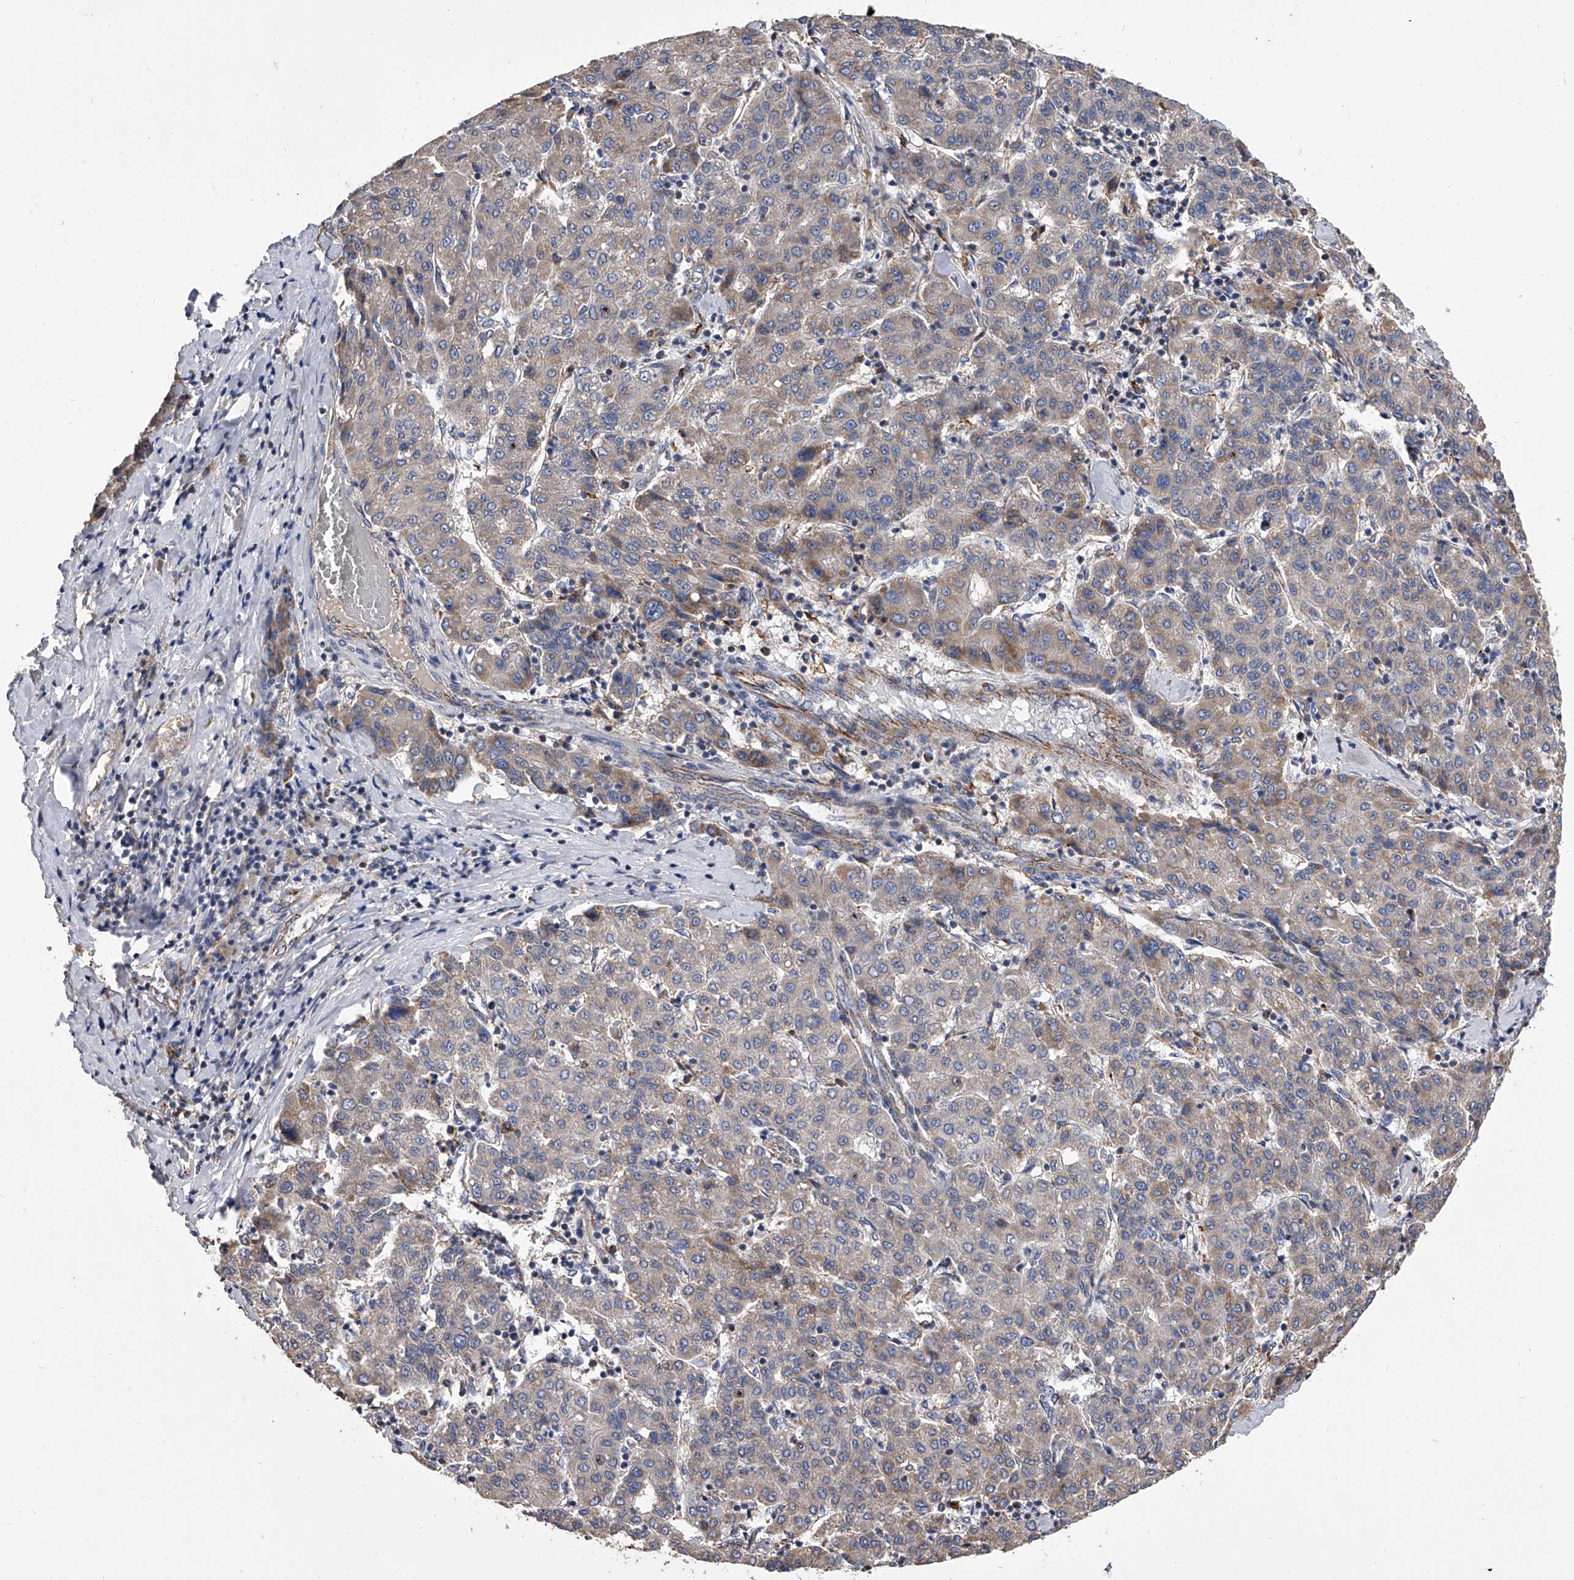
{"staining": {"intensity": "moderate", "quantity": "25%-75%", "location": "cytoplasmic/membranous"}, "tissue": "liver cancer", "cell_type": "Tumor cells", "image_type": "cancer", "snomed": [{"axis": "morphology", "description": "Carcinoma, Hepatocellular, NOS"}, {"axis": "topography", "description": "Liver"}], "caption": "High-magnification brightfield microscopy of liver cancer (hepatocellular carcinoma) stained with DAB (brown) and counterstained with hematoxylin (blue). tumor cells exhibit moderate cytoplasmic/membranous expression is identified in about25%-75% of cells.", "gene": "MRPL28", "patient": {"sex": "male", "age": 65}}